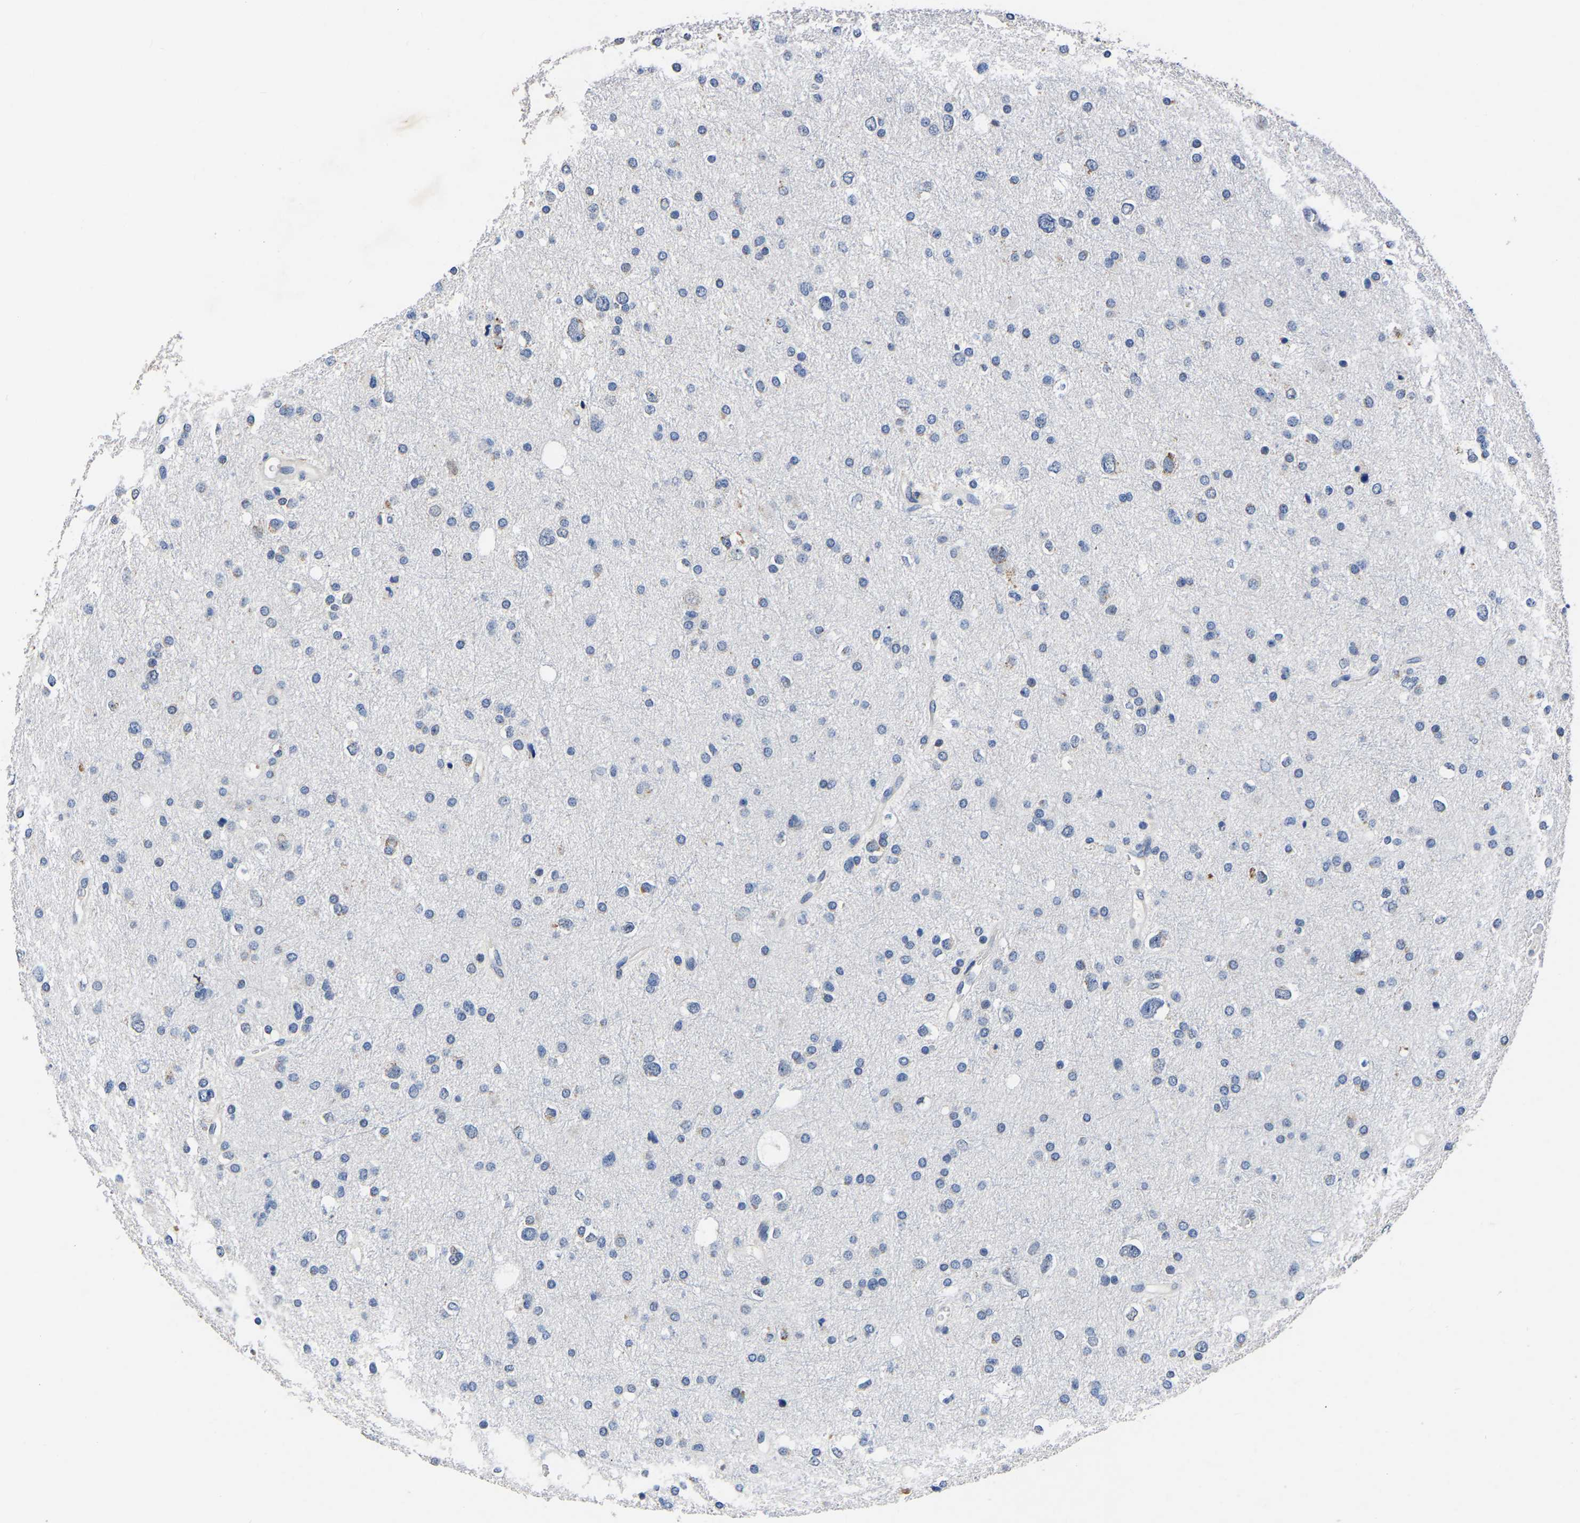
{"staining": {"intensity": "negative", "quantity": "none", "location": "none"}, "tissue": "glioma", "cell_type": "Tumor cells", "image_type": "cancer", "snomed": [{"axis": "morphology", "description": "Glioma, malignant, Low grade"}, {"axis": "topography", "description": "Brain"}], "caption": "This is an immunohistochemistry micrograph of human malignant glioma (low-grade). There is no staining in tumor cells.", "gene": "FGD5", "patient": {"sex": "female", "age": 37}}